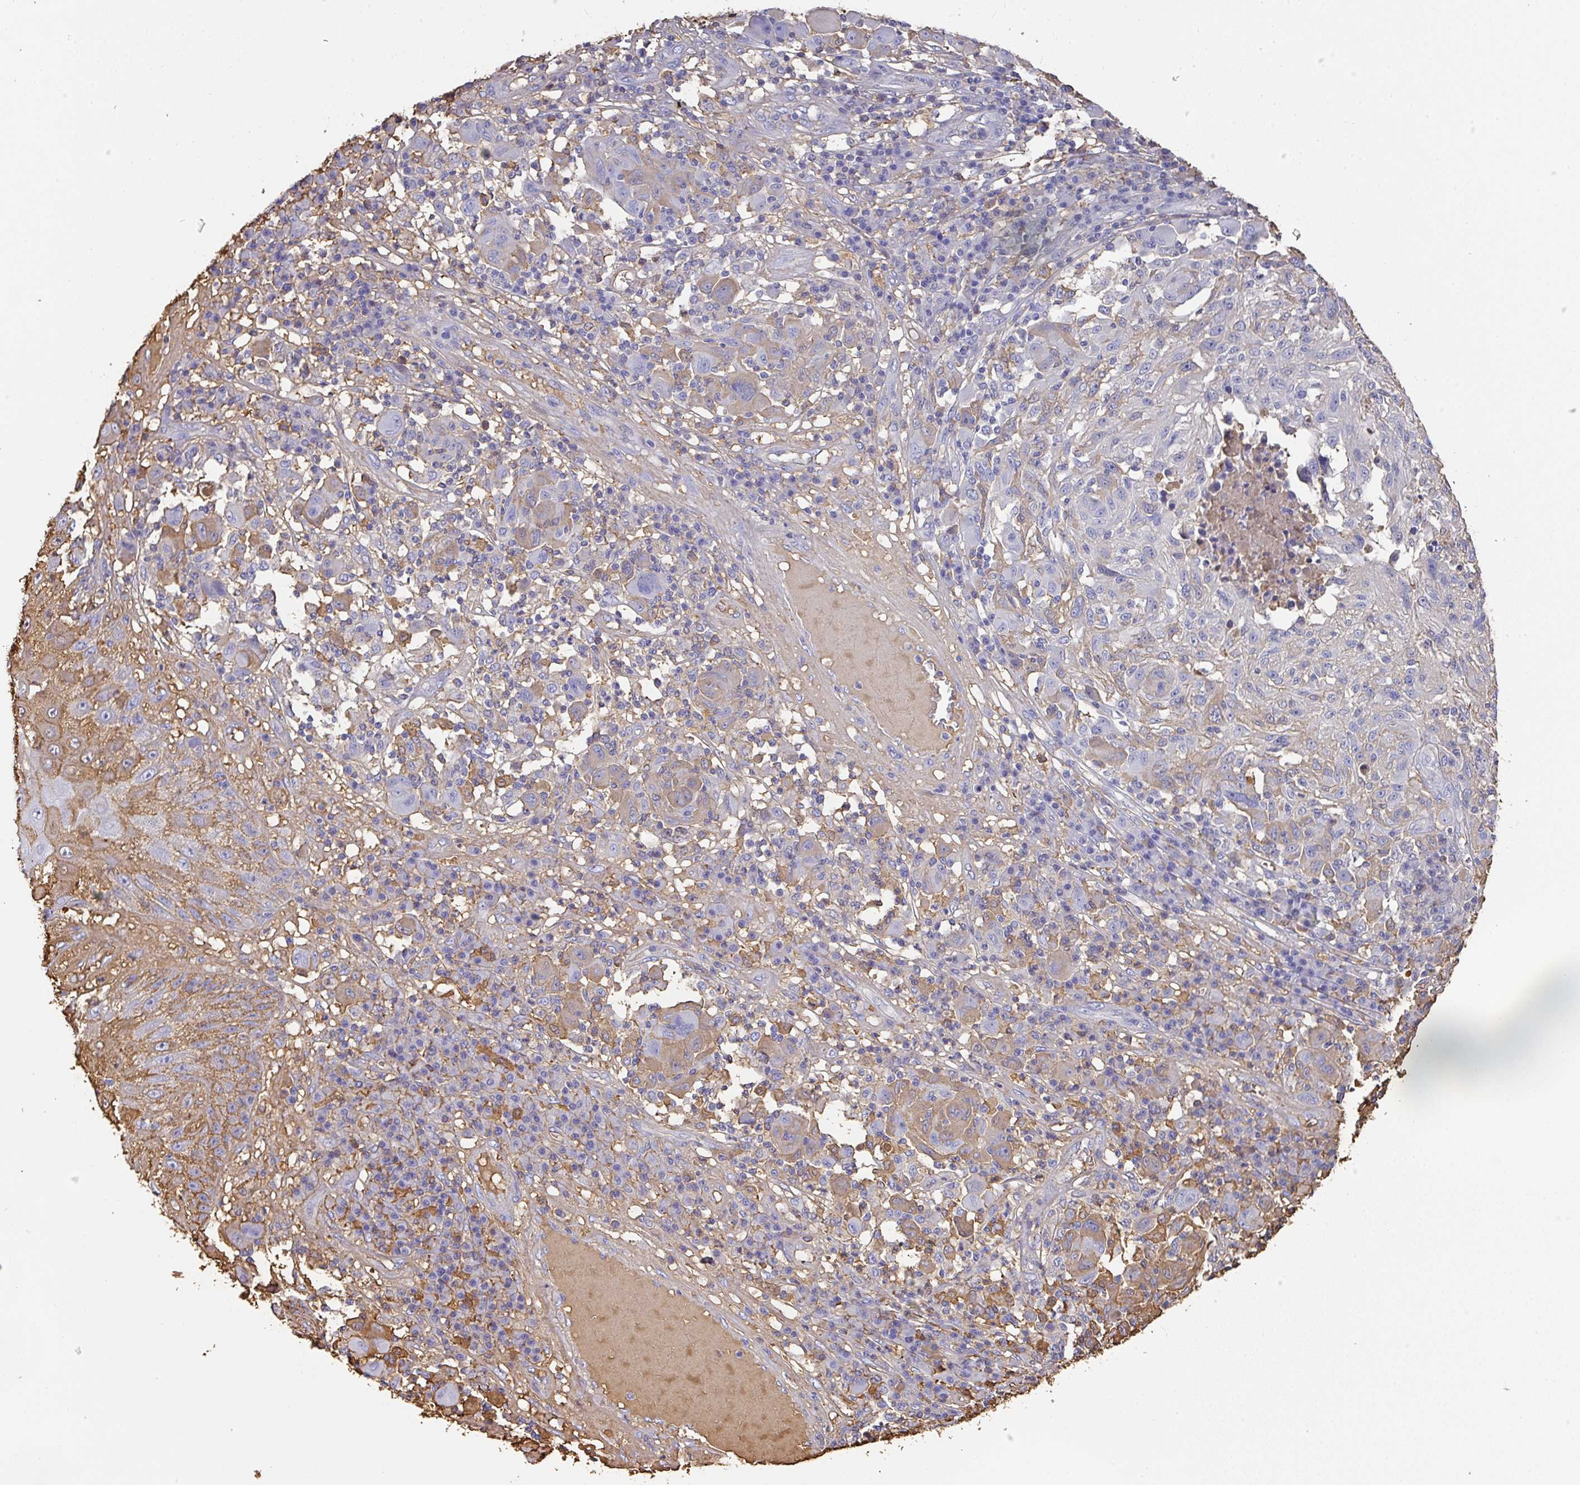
{"staining": {"intensity": "moderate", "quantity": "25%-75%", "location": "cytoplasmic/membranous"}, "tissue": "melanoma", "cell_type": "Tumor cells", "image_type": "cancer", "snomed": [{"axis": "morphology", "description": "Malignant melanoma, NOS"}, {"axis": "topography", "description": "Skin"}], "caption": "Immunohistochemical staining of human malignant melanoma exhibits medium levels of moderate cytoplasmic/membranous staining in about 25%-75% of tumor cells. (IHC, brightfield microscopy, high magnification).", "gene": "ALB", "patient": {"sex": "male", "age": 53}}